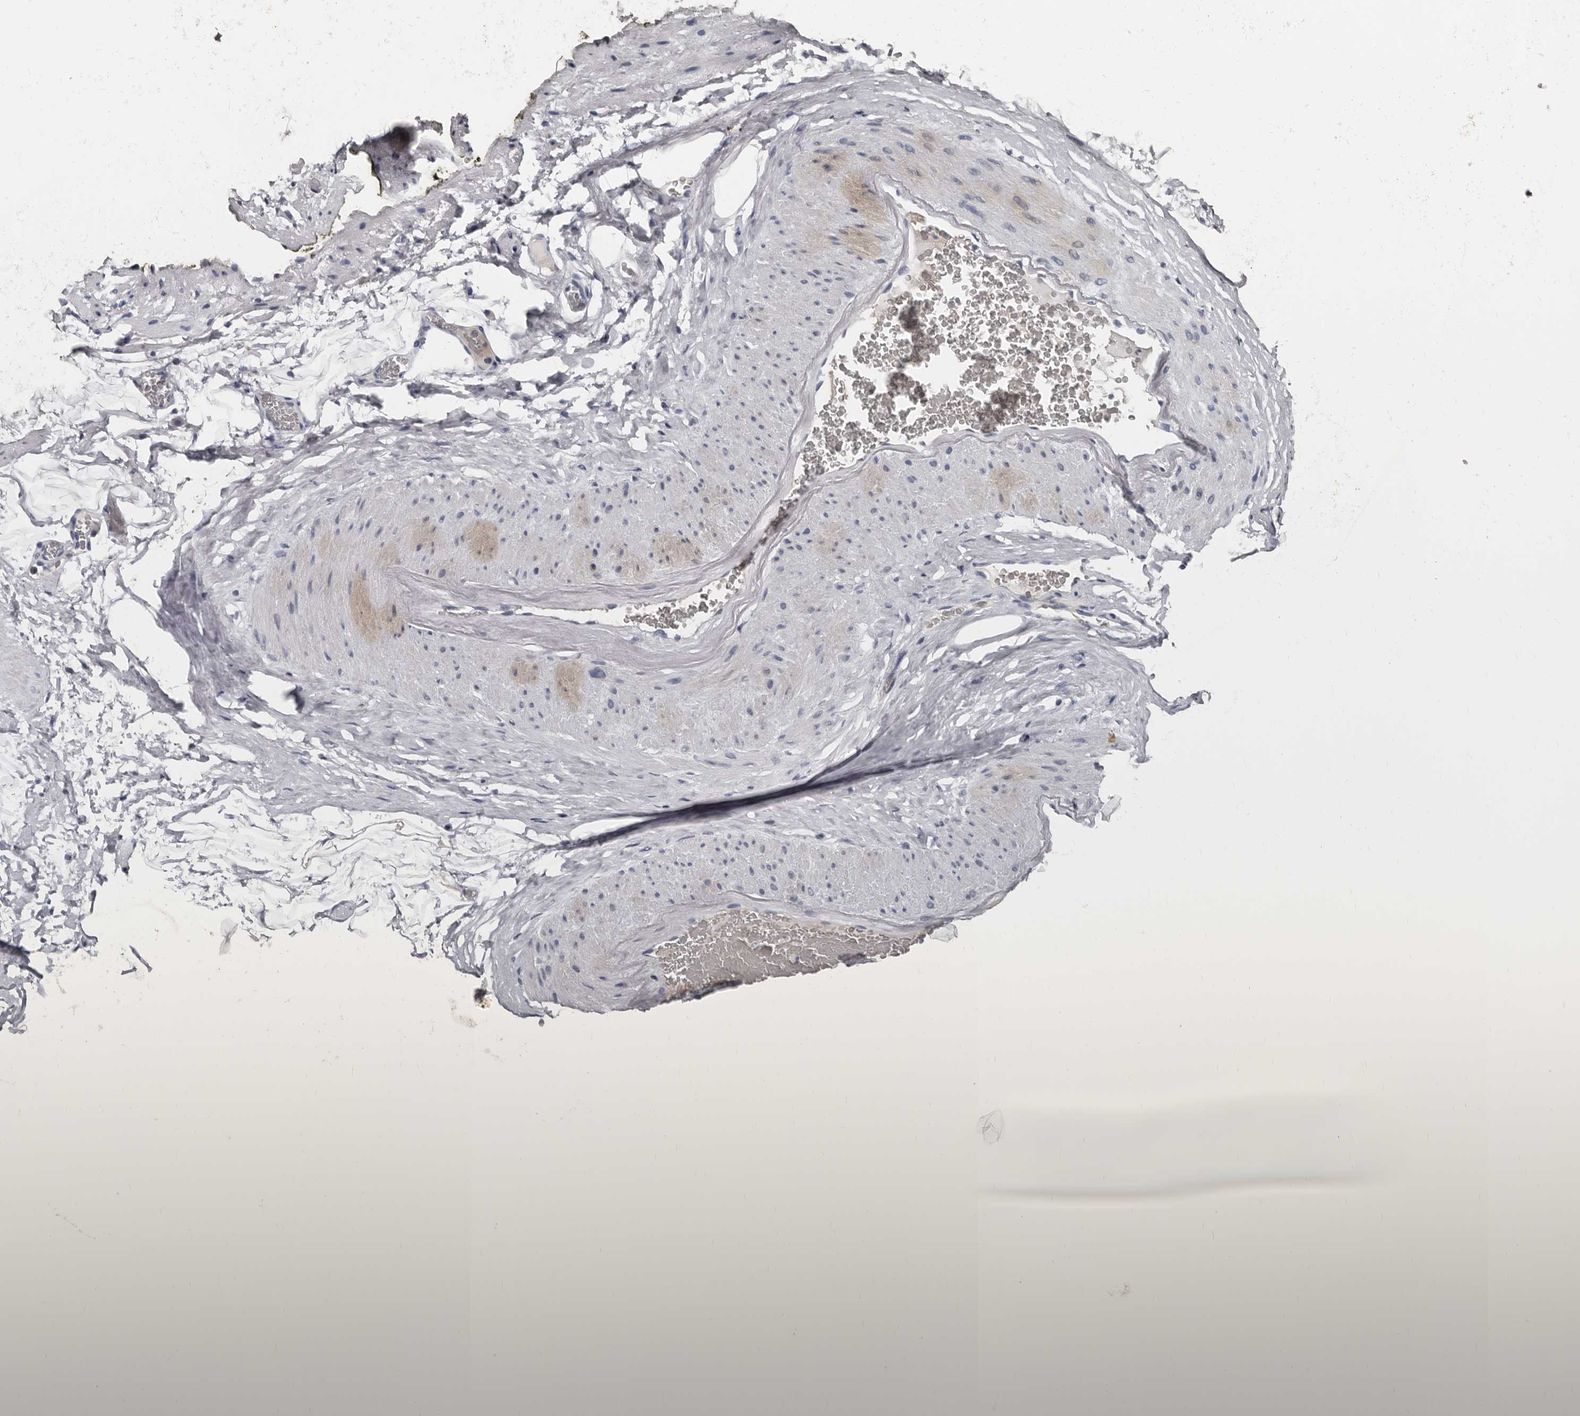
{"staining": {"intensity": "negative", "quantity": "none", "location": "none"}, "tissue": "adipose tissue", "cell_type": "Adipocytes", "image_type": "normal", "snomed": [{"axis": "morphology", "description": "Normal tissue, NOS"}, {"axis": "morphology", "description": "Adenocarcinoma, Low grade"}, {"axis": "topography", "description": "Prostate"}, {"axis": "topography", "description": "Peripheral nerve tissue"}], "caption": "This is a histopathology image of immunohistochemistry (IHC) staining of unremarkable adipose tissue, which shows no expression in adipocytes.", "gene": "GREB1", "patient": {"sex": "male", "age": 63}}